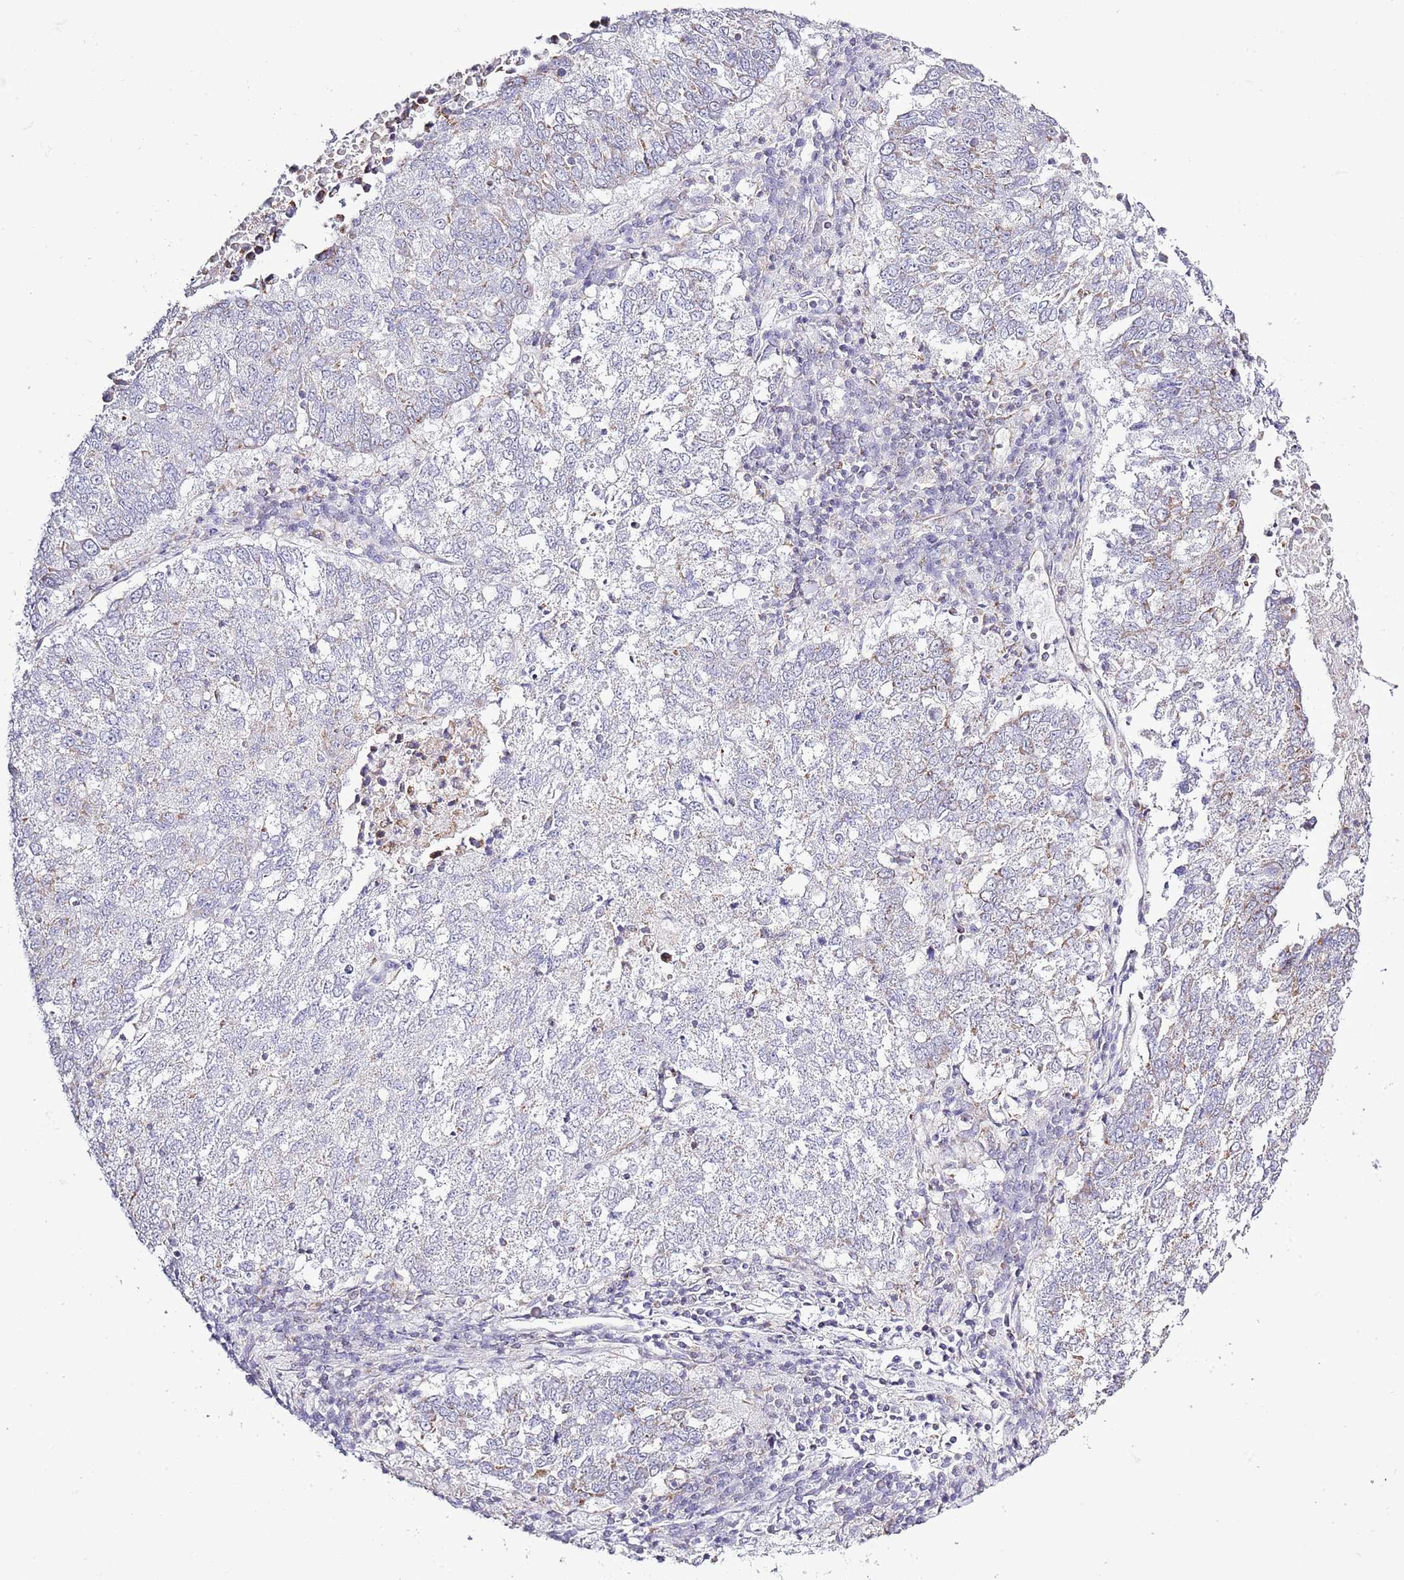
{"staining": {"intensity": "negative", "quantity": "none", "location": "none"}, "tissue": "lung cancer", "cell_type": "Tumor cells", "image_type": "cancer", "snomed": [{"axis": "morphology", "description": "Squamous cell carcinoma, NOS"}, {"axis": "topography", "description": "Lung"}], "caption": "This is an IHC micrograph of human squamous cell carcinoma (lung). There is no expression in tumor cells.", "gene": "SLC23A1", "patient": {"sex": "male", "age": 73}}